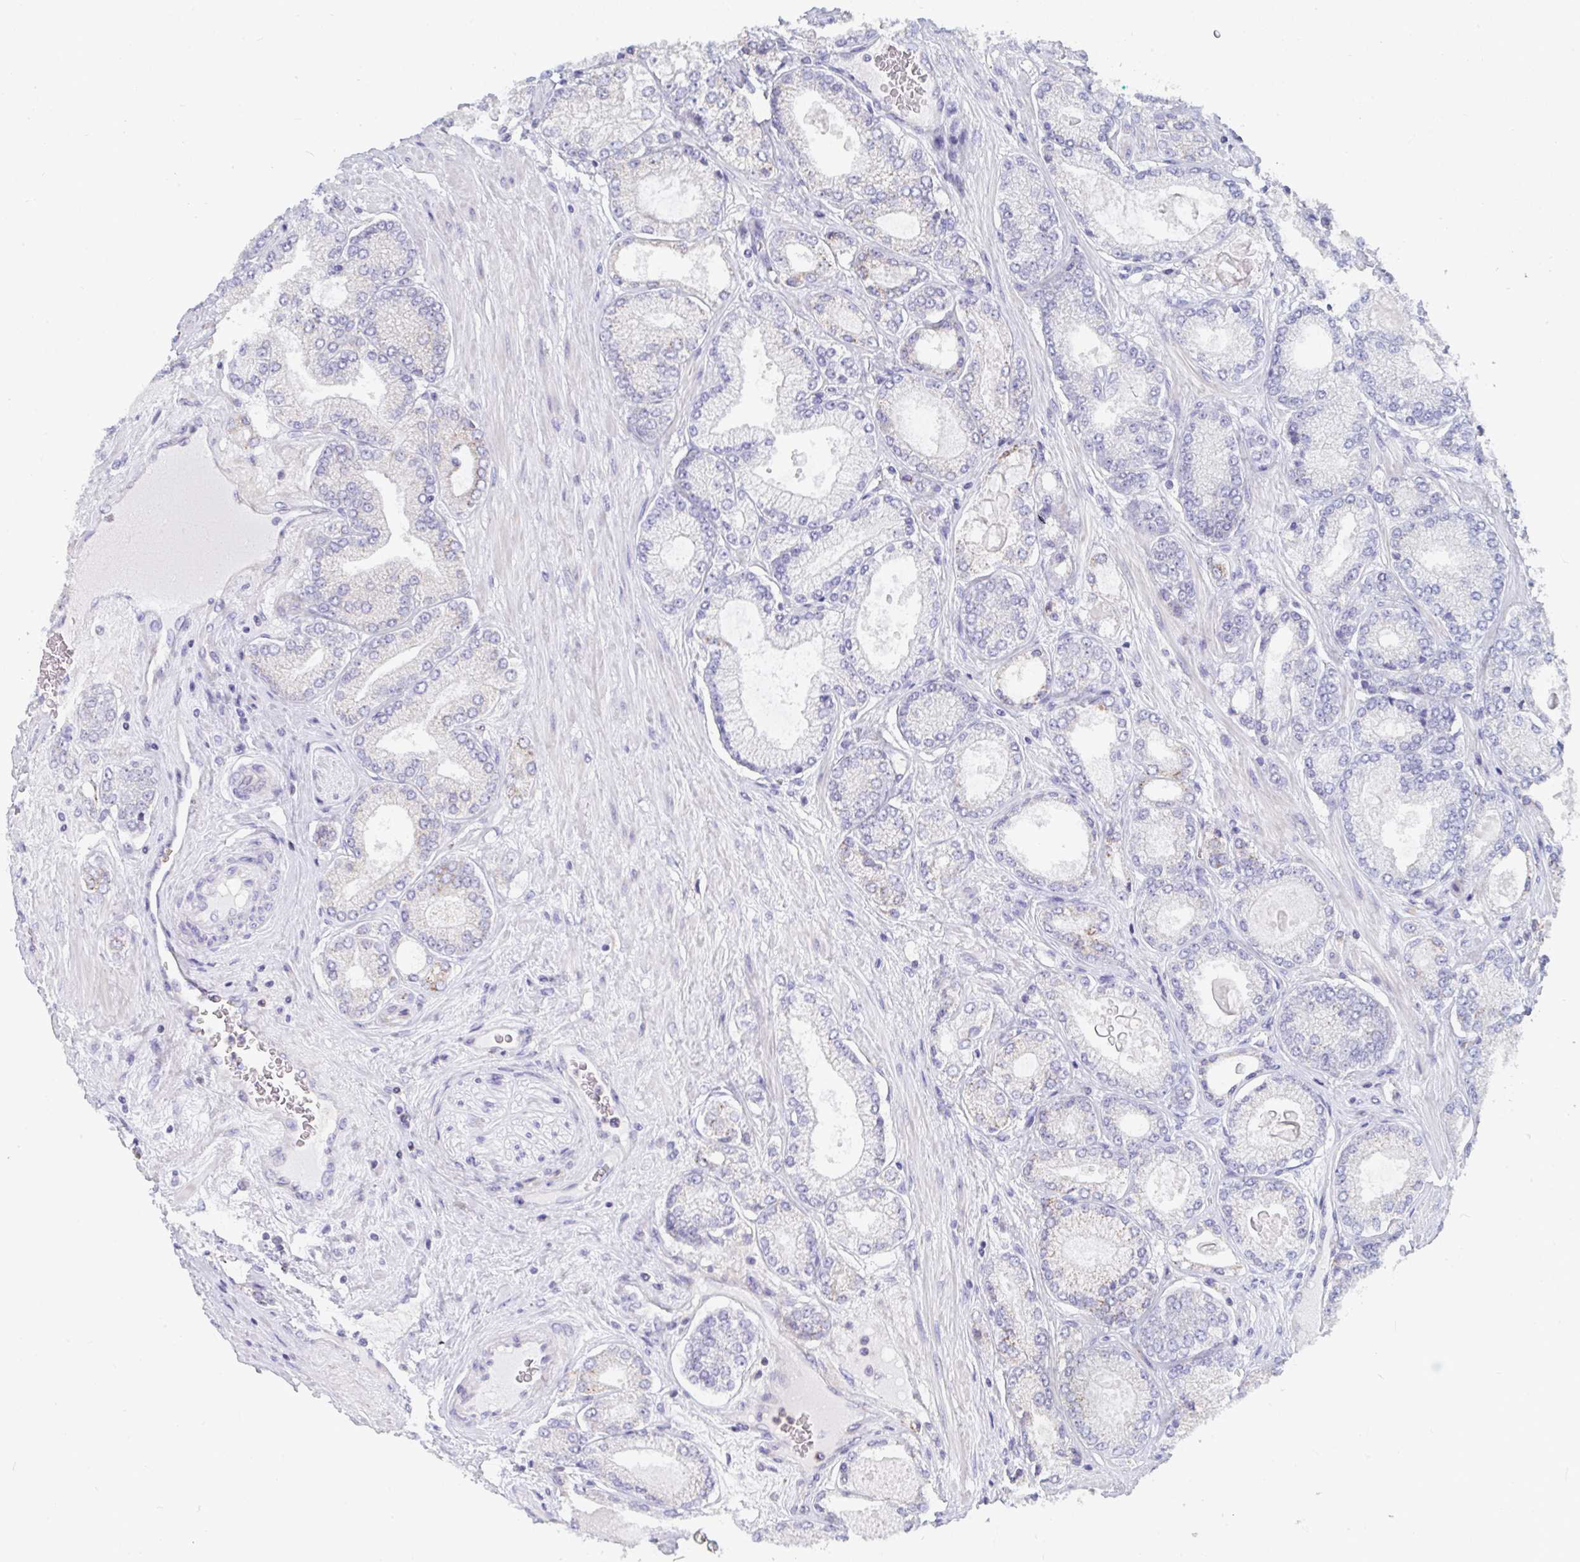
{"staining": {"intensity": "negative", "quantity": "none", "location": "none"}, "tissue": "prostate cancer", "cell_type": "Tumor cells", "image_type": "cancer", "snomed": [{"axis": "morphology", "description": "Adenocarcinoma, High grade"}, {"axis": "topography", "description": "Prostate"}], "caption": "Tumor cells are negative for protein expression in human prostate cancer.", "gene": "MGAM2", "patient": {"sex": "male", "age": 68}}